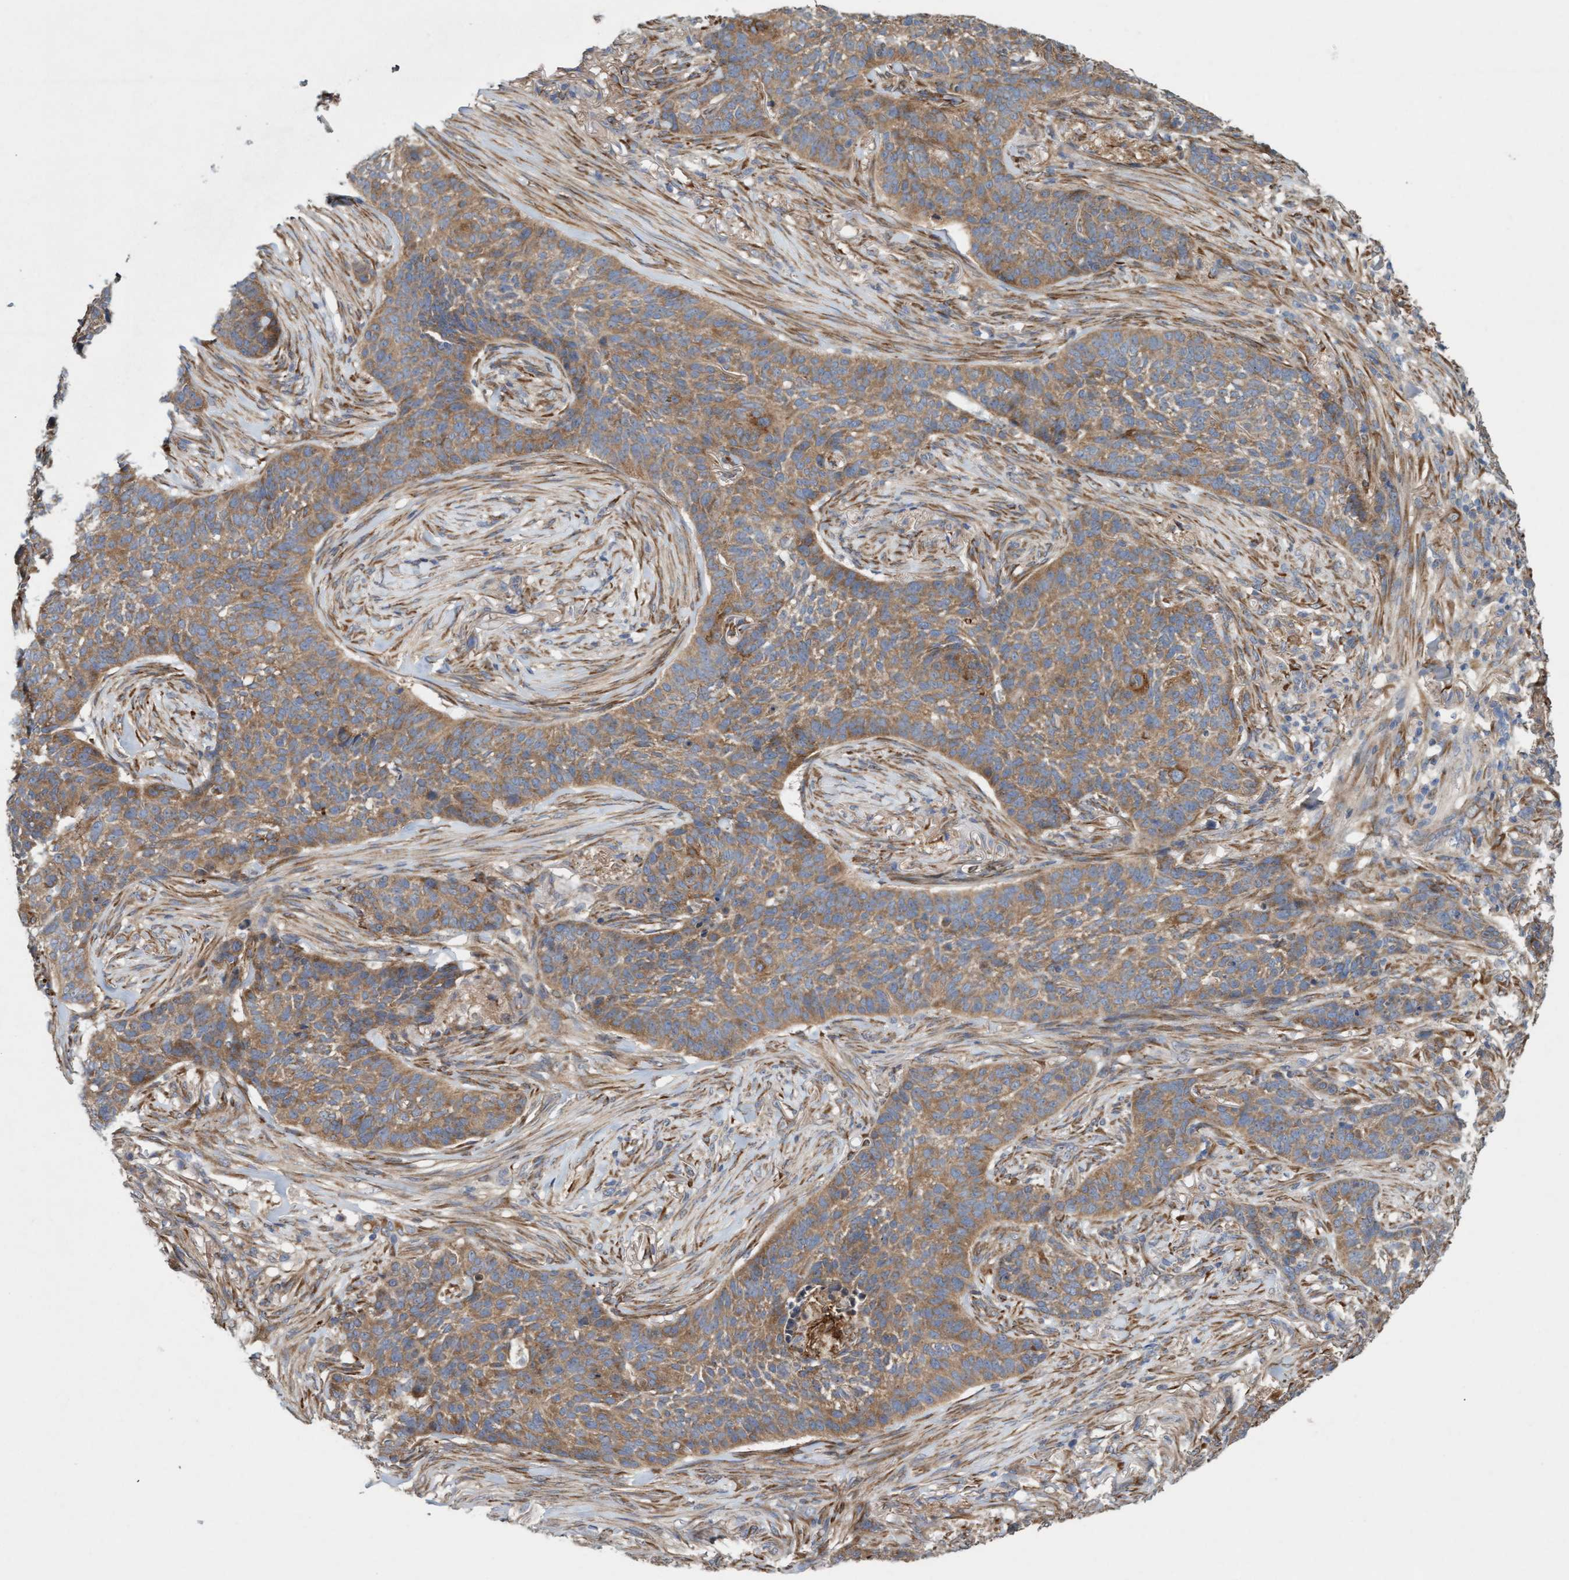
{"staining": {"intensity": "moderate", "quantity": ">75%", "location": "cytoplasmic/membranous"}, "tissue": "skin cancer", "cell_type": "Tumor cells", "image_type": "cancer", "snomed": [{"axis": "morphology", "description": "Basal cell carcinoma"}, {"axis": "topography", "description": "Skin"}], "caption": "Human basal cell carcinoma (skin) stained with a brown dye exhibits moderate cytoplasmic/membranous positive positivity in about >75% of tumor cells.", "gene": "DDHD2", "patient": {"sex": "male", "age": 85}}